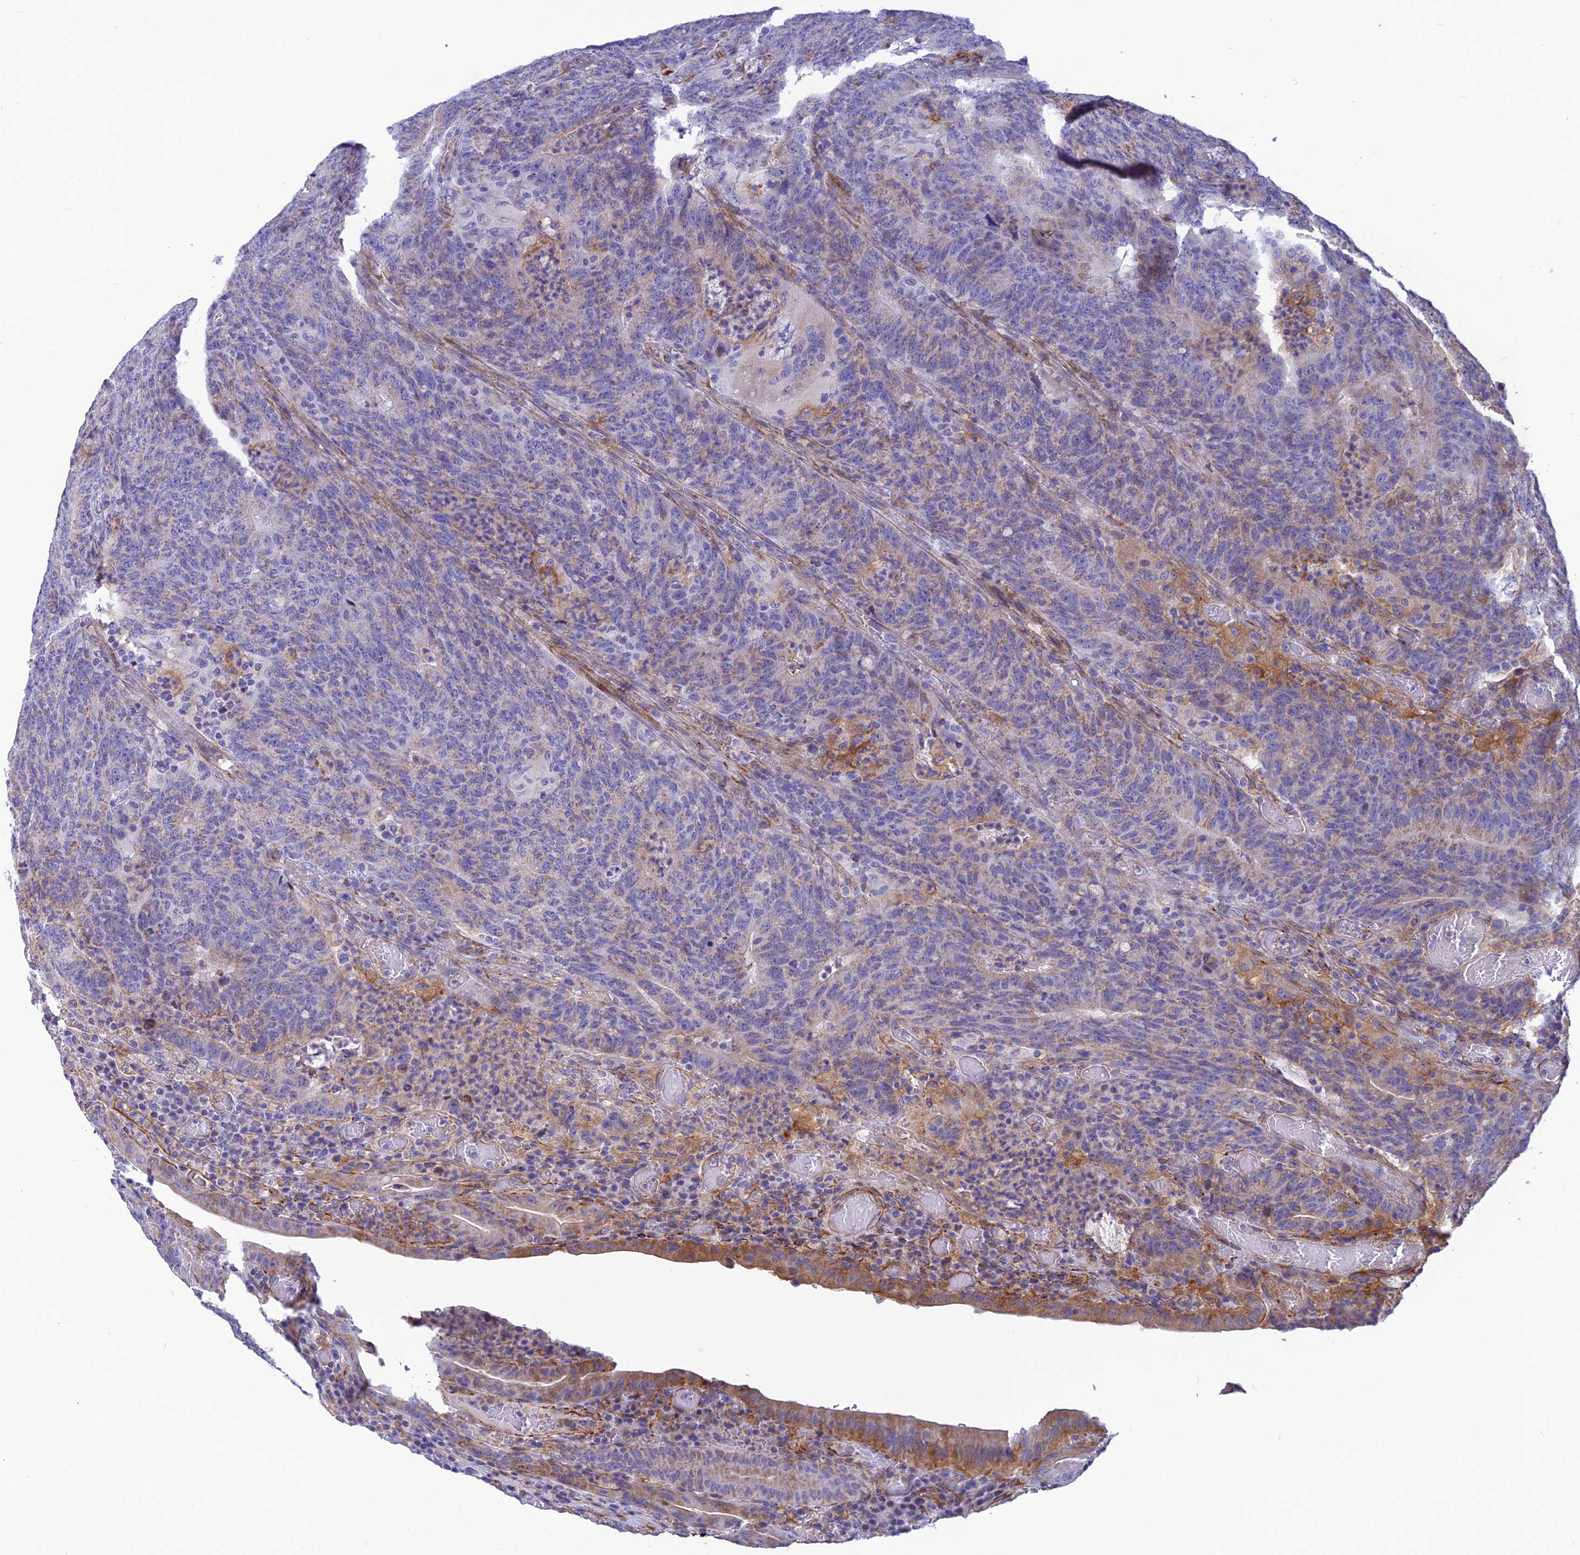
{"staining": {"intensity": "moderate", "quantity": "<25%", "location": "cytoplasmic/membranous"}, "tissue": "colorectal cancer", "cell_type": "Tumor cells", "image_type": "cancer", "snomed": [{"axis": "morphology", "description": "Normal tissue, NOS"}, {"axis": "morphology", "description": "Adenocarcinoma, NOS"}, {"axis": "topography", "description": "Colon"}], "caption": "IHC histopathology image of neoplastic tissue: adenocarcinoma (colorectal) stained using immunohistochemistry (IHC) demonstrates low levels of moderate protein expression localized specifically in the cytoplasmic/membranous of tumor cells, appearing as a cytoplasmic/membranous brown color.", "gene": "POMGNT1", "patient": {"sex": "female", "age": 75}}